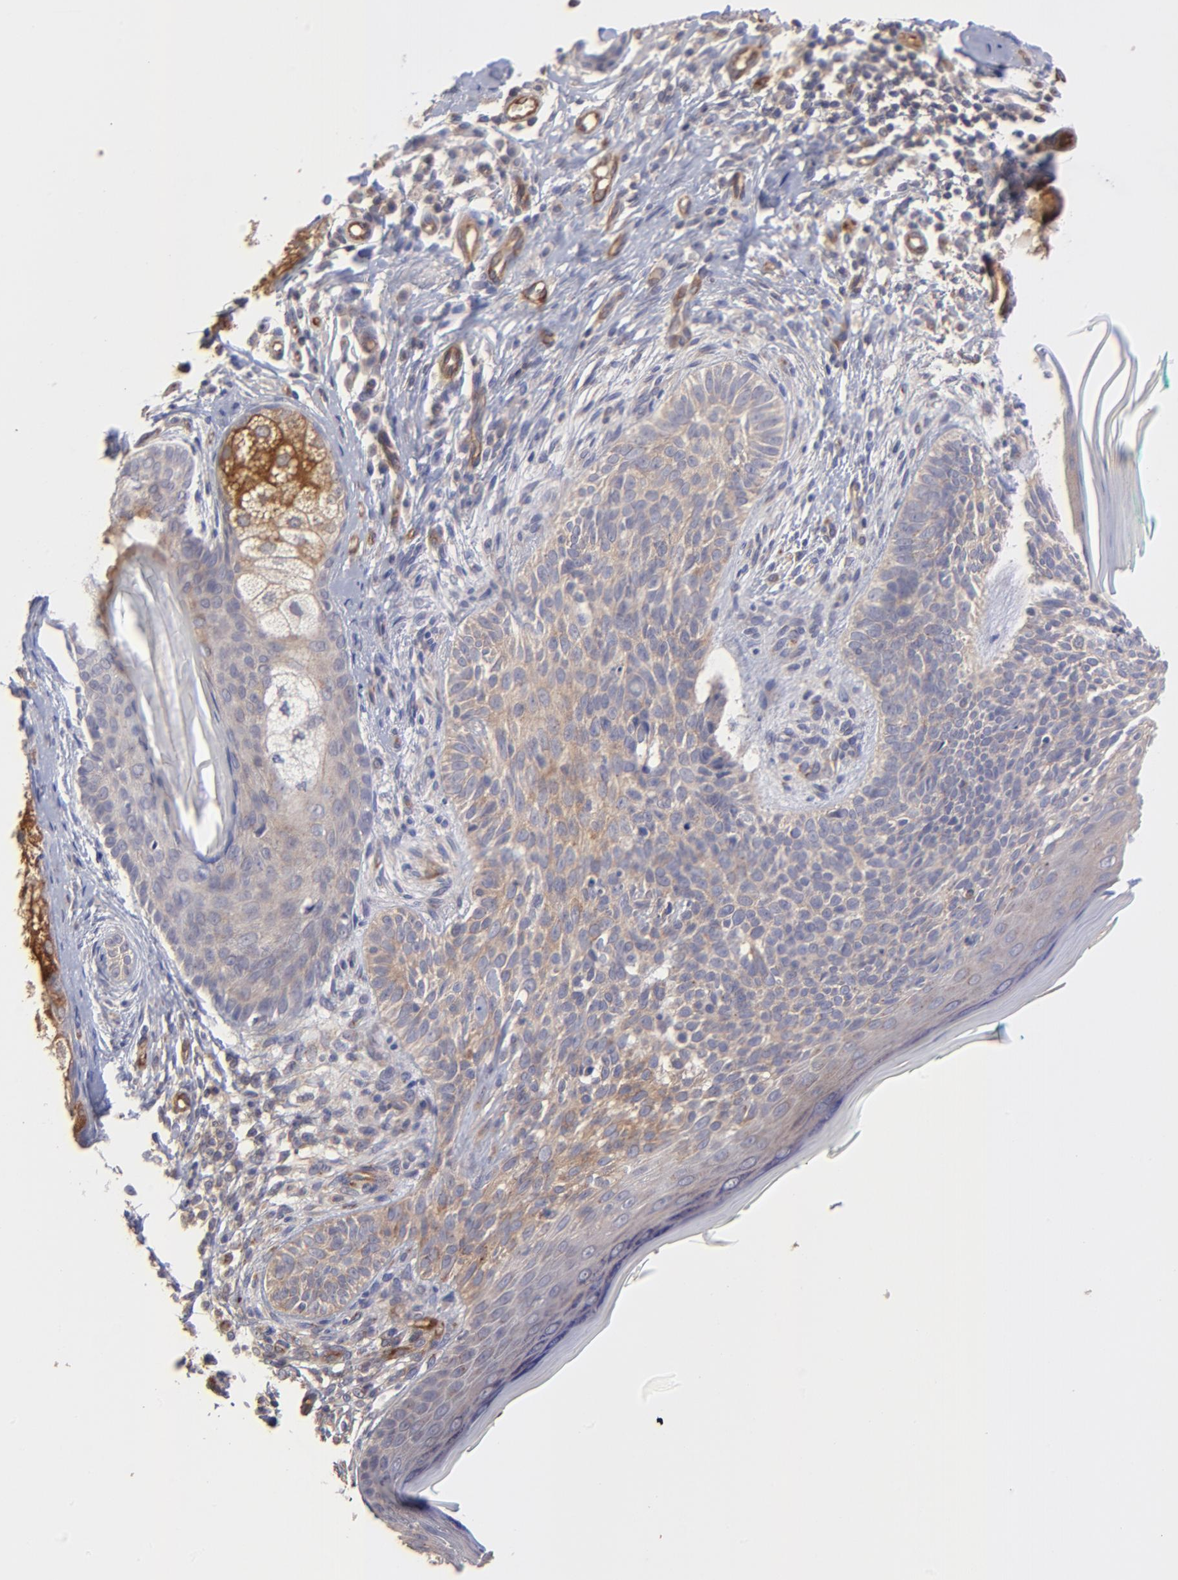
{"staining": {"intensity": "weak", "quantity": "<25%", "location": "cytoplasmic/membranous"}, "tissue": "skin cancer", "cell_type": "Tumor cells", "image_type": "cancer", "snomed": [{"axis": "morphology", "description": "Normal tissue, NOS"}, {"axis": "morphology", "description": "Basal cell carcinoma"}, {"axis": "topography", "description": "Skin"}], "caption": "This is a photomicrograph of immunohistochemistry (IHC) staining of skin basal cell carcinoma, which shows no positivity in tumor cells.", "gene": "ASB7", "patient": {"sex": "male", "age": 76}}